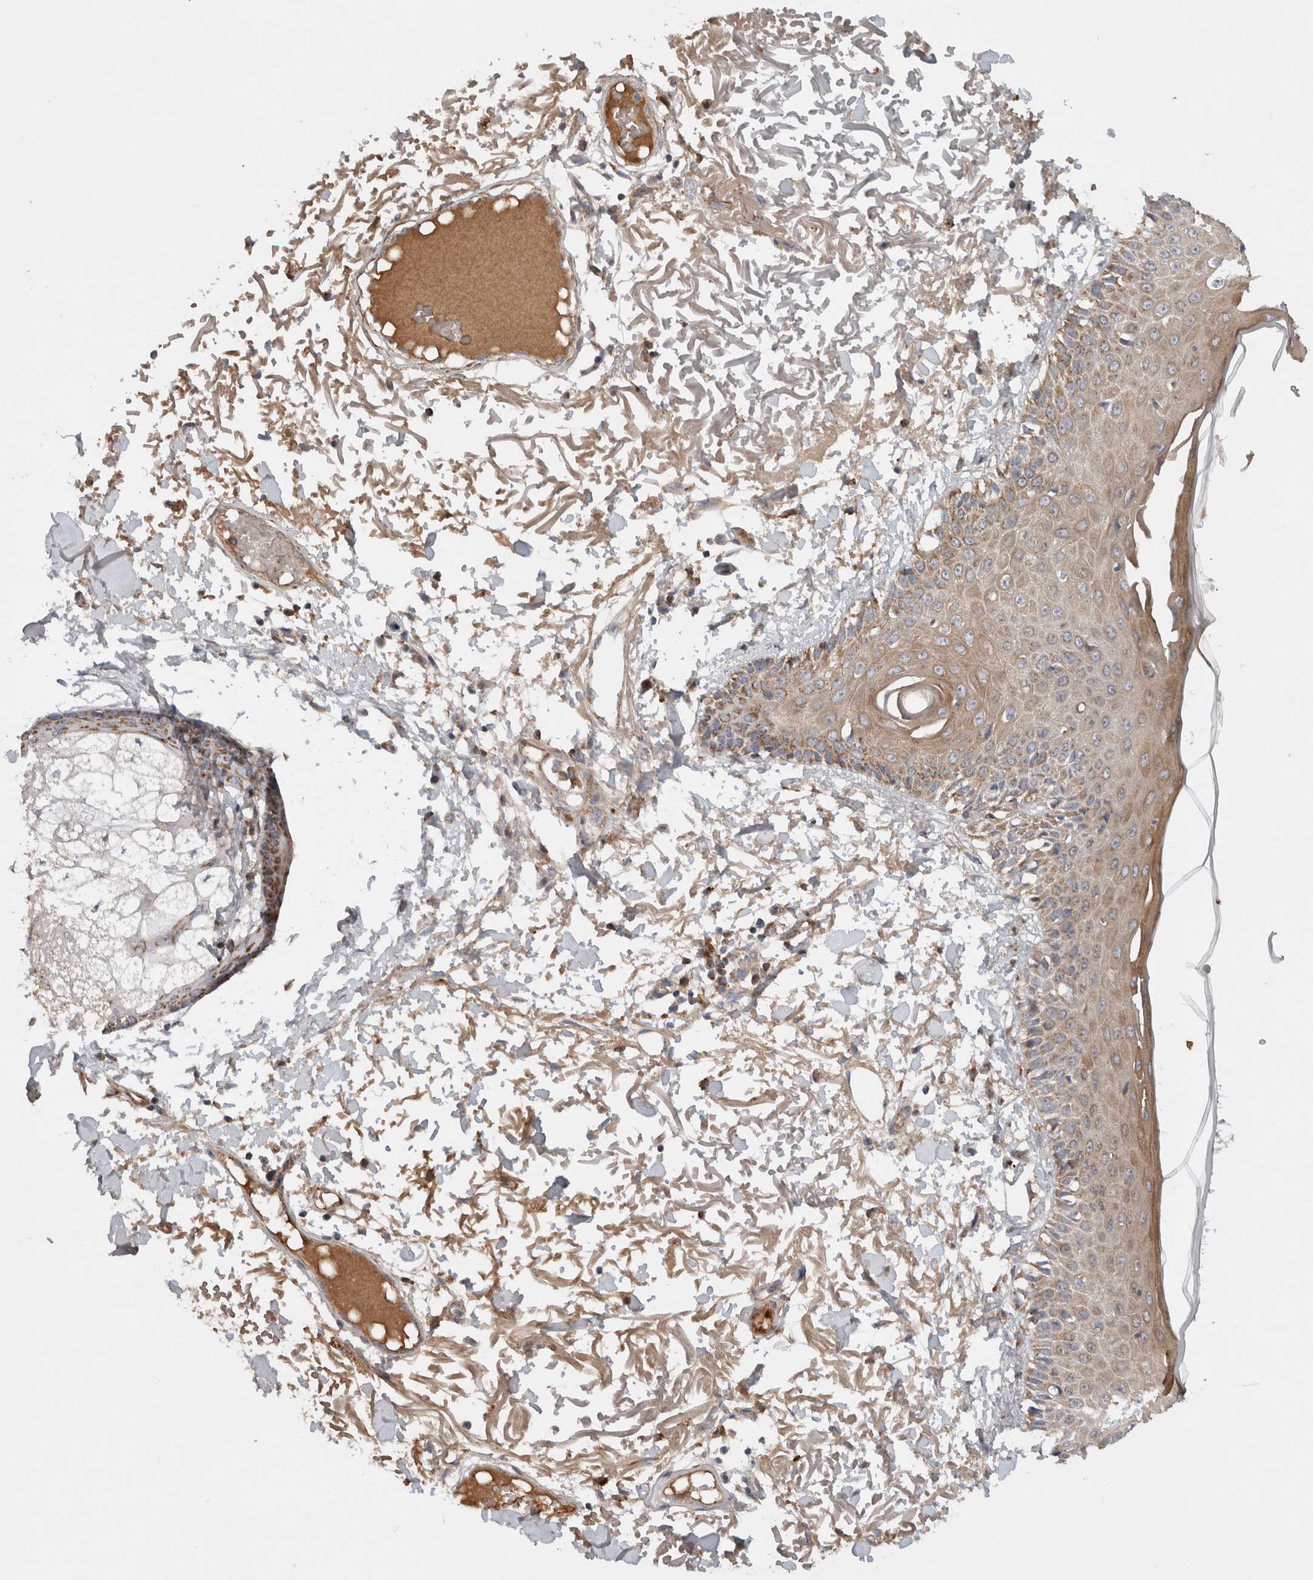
{"staining": {"intensity": "weak", "quantity": "25%-75%", "location": "cytoplasmic/membranous"}, "tissue": "skin", "cell_type": "Fibroblasts", "image_type": "normal", "snomed": [{"axis": "morphology", "description": "Normal tissue, NOS"}, {"axis": "morphology", "description": "Squamous cell carcinoma, NOS"}, {"axis": "topography", "description": "Skin"}, {"axis": "topography", "description": "Peripheral nerve tissue"}], "caption": "Immunohistochemistry staining of benign skin, which shows low levels of weak cytoplasmic/membranous positivity in about 25%-75% of fibroblasts indicating weak cytoplasmic/membranous protein staining. The staining was performed using DAB (3,3'-diaminobenzidine) (brown) for protein detection and nuclei were counterstained in hematoxylin (blue).", "gene": "MRPS28", "patient": {"sex": "male", "age": 83}}